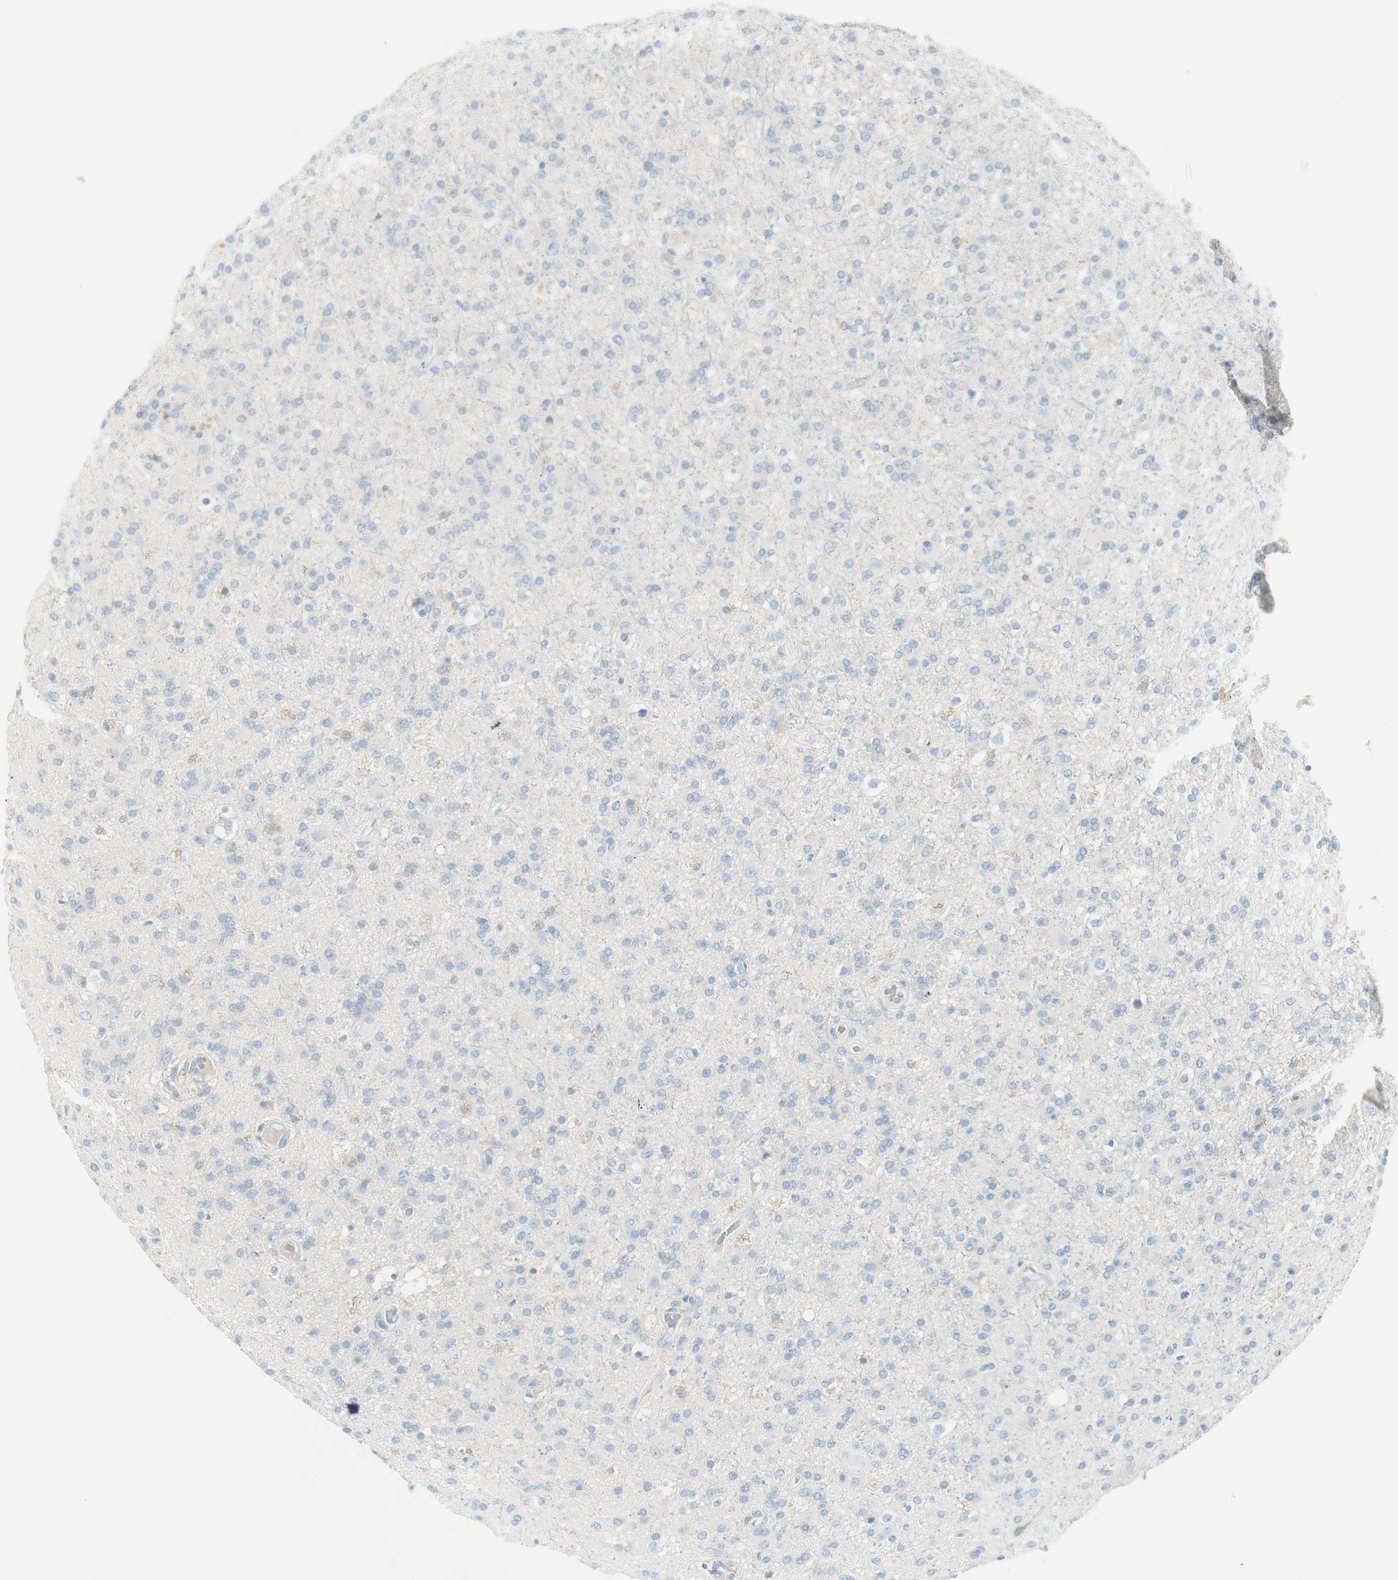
{"staining": {"intensity": "negative", "quantity": "none", "location": "none"}, "tissue": "glioma", "cell_type": "Tumor cells", "image_type": "cancer", "snomed": [{"axis": "morphology", "description": "Glioma, malignant, High grade"}, {"axis": "topography", "description": "Brain"}], "caption": "Micrograph shows no protein expression in tumor cells of glioma tissue.", "gene": "ITLN2", "patient": {"sex": "male", "age": 33}}